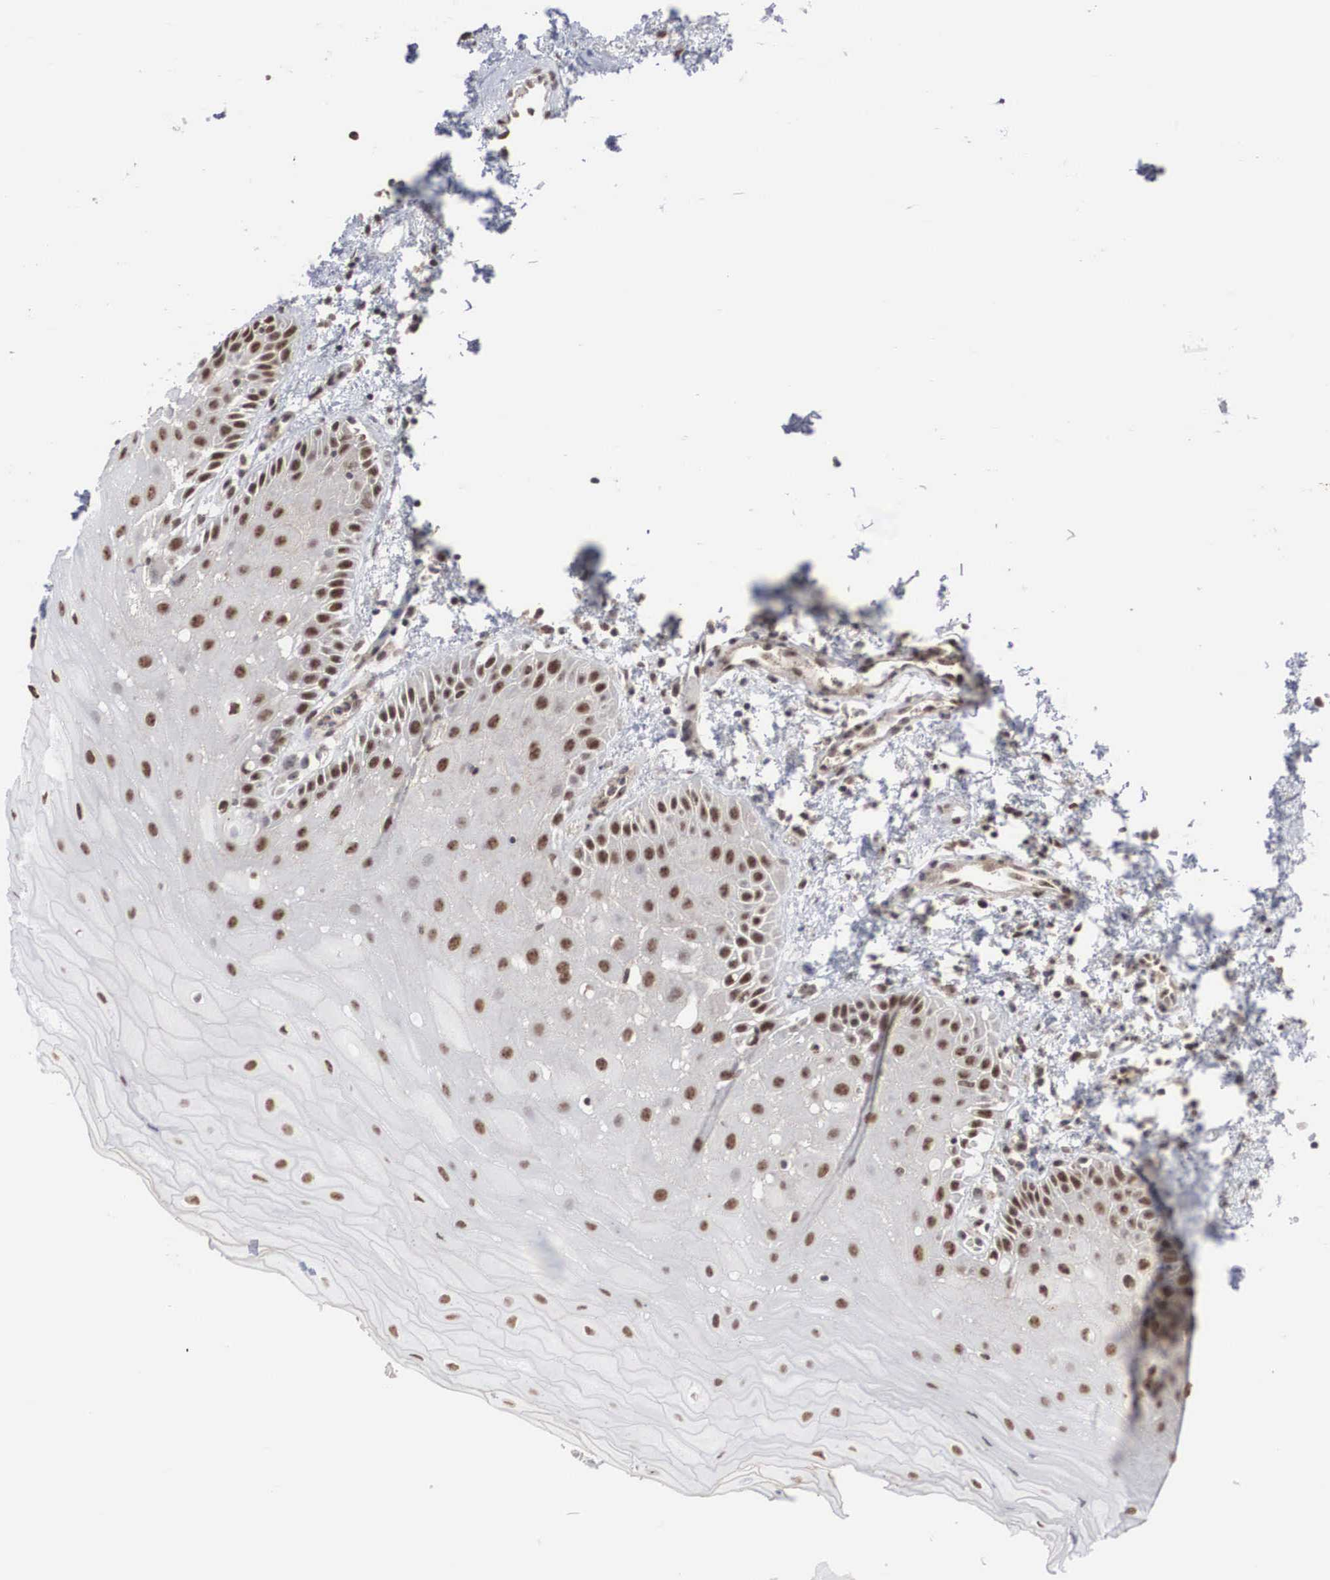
{"staining": {"intensity": "moderate", "quantity": "25%-75%", "location": "nuclear"}, "tissue": "oral mucosa", "cell_type": "Squamous epithelial cells", "image_type": "normal", "snomed": [{"axis": "morphology", "description": "Normal tissue, NOS"}, {"axis": "topography", "description": "Oral tissue"}], "caption": "This is a photomicrograph of IHC staining of unremarkable oral mucosa, which shows moderate positivity in the nuclear of squamous epithelial cells.", "gene": "AUTS2", "patient": {"sex": "male", "age": 54}}